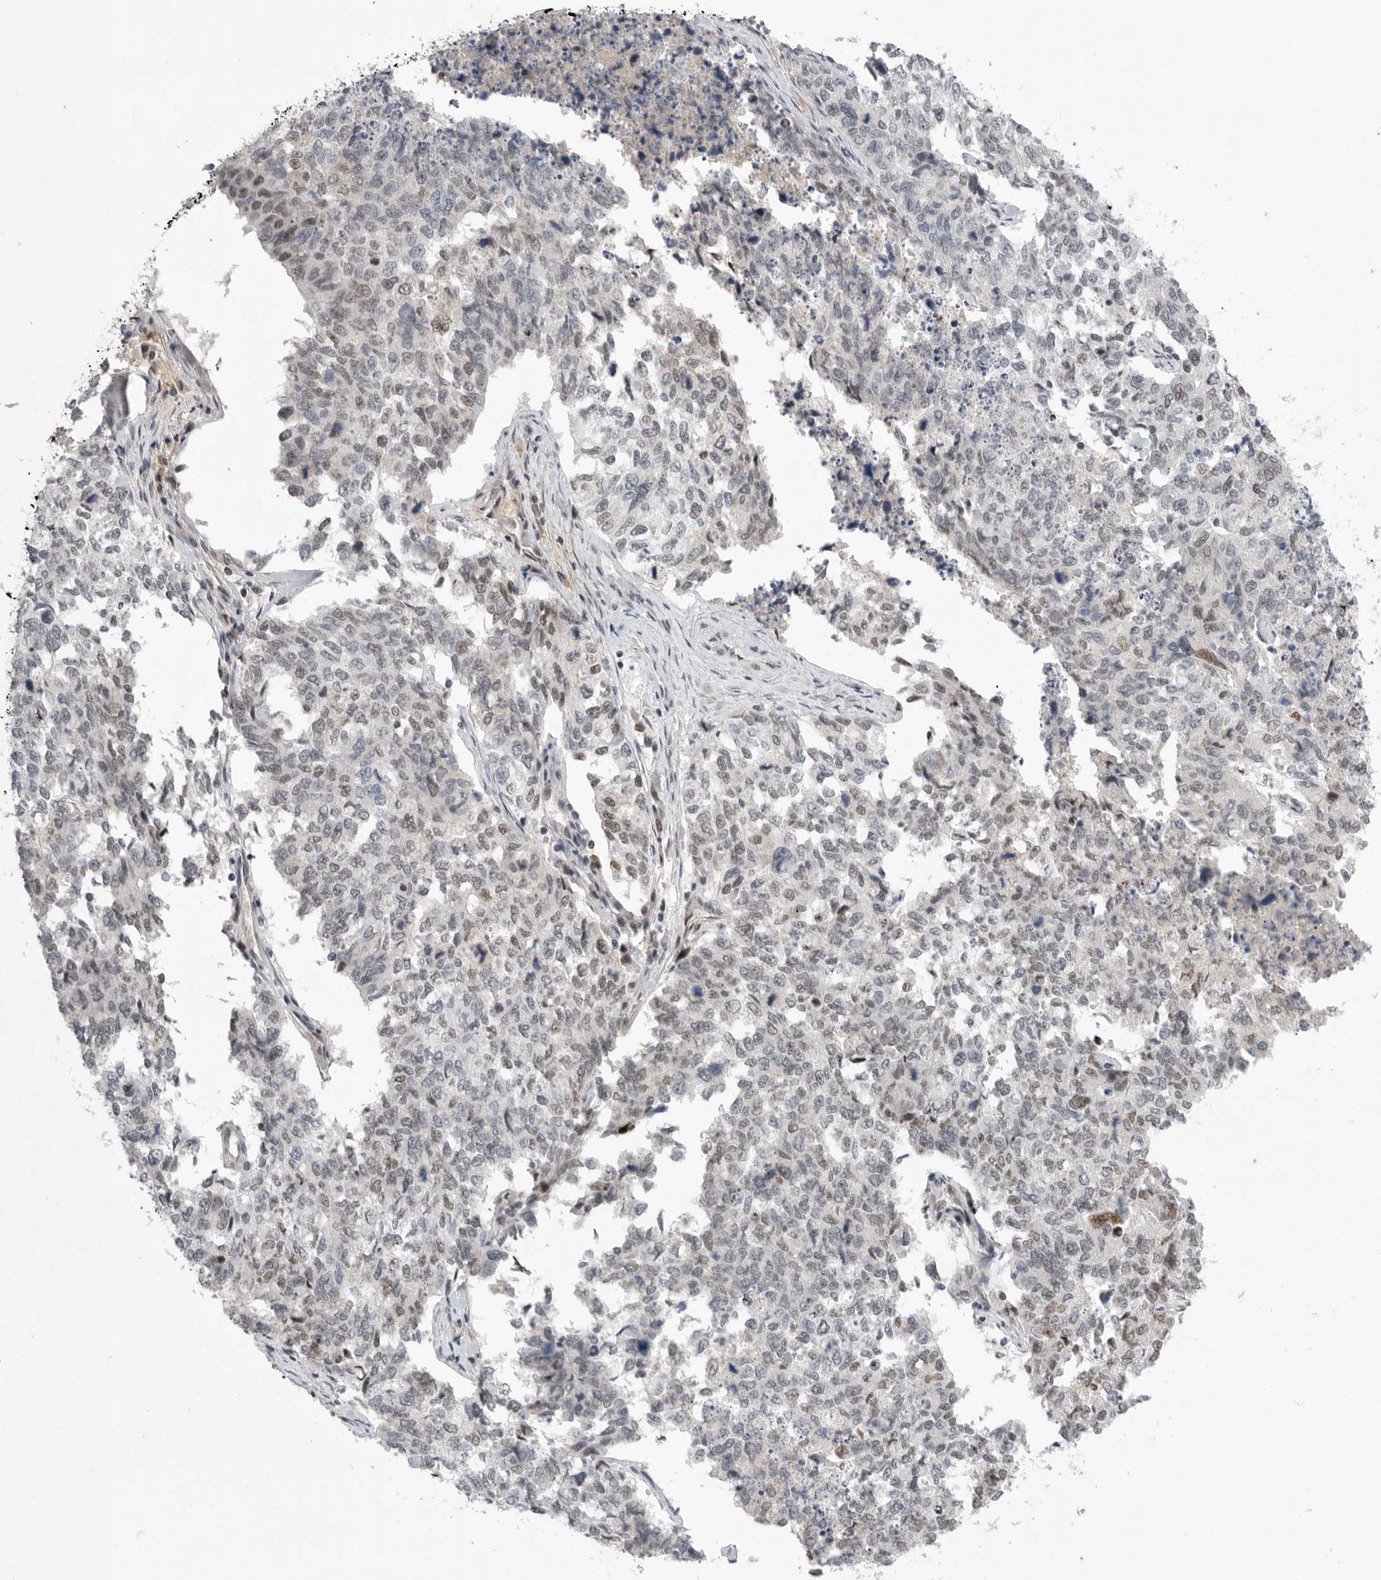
{"staining": {"intensity": "weak", "quantity": "<25%", "location": "nuclear"}, "tissue": "cervical cancer", "cell_type": "Tumor cells", "image_type": "cancer", "snomed": [{"axis": "morphology", "description": "Squamous cell carcinoma, NOS"}, {"axis": "topography", "description": "Cervix"}], "caption": "This is a photomicrograph of immunohistochemistry staining of cervical cancer (squamous cell carcinoma), which shows no staining in tumor cells.", "gene": "POU5F1", "patient": {"sex": "female", "age": 63}}